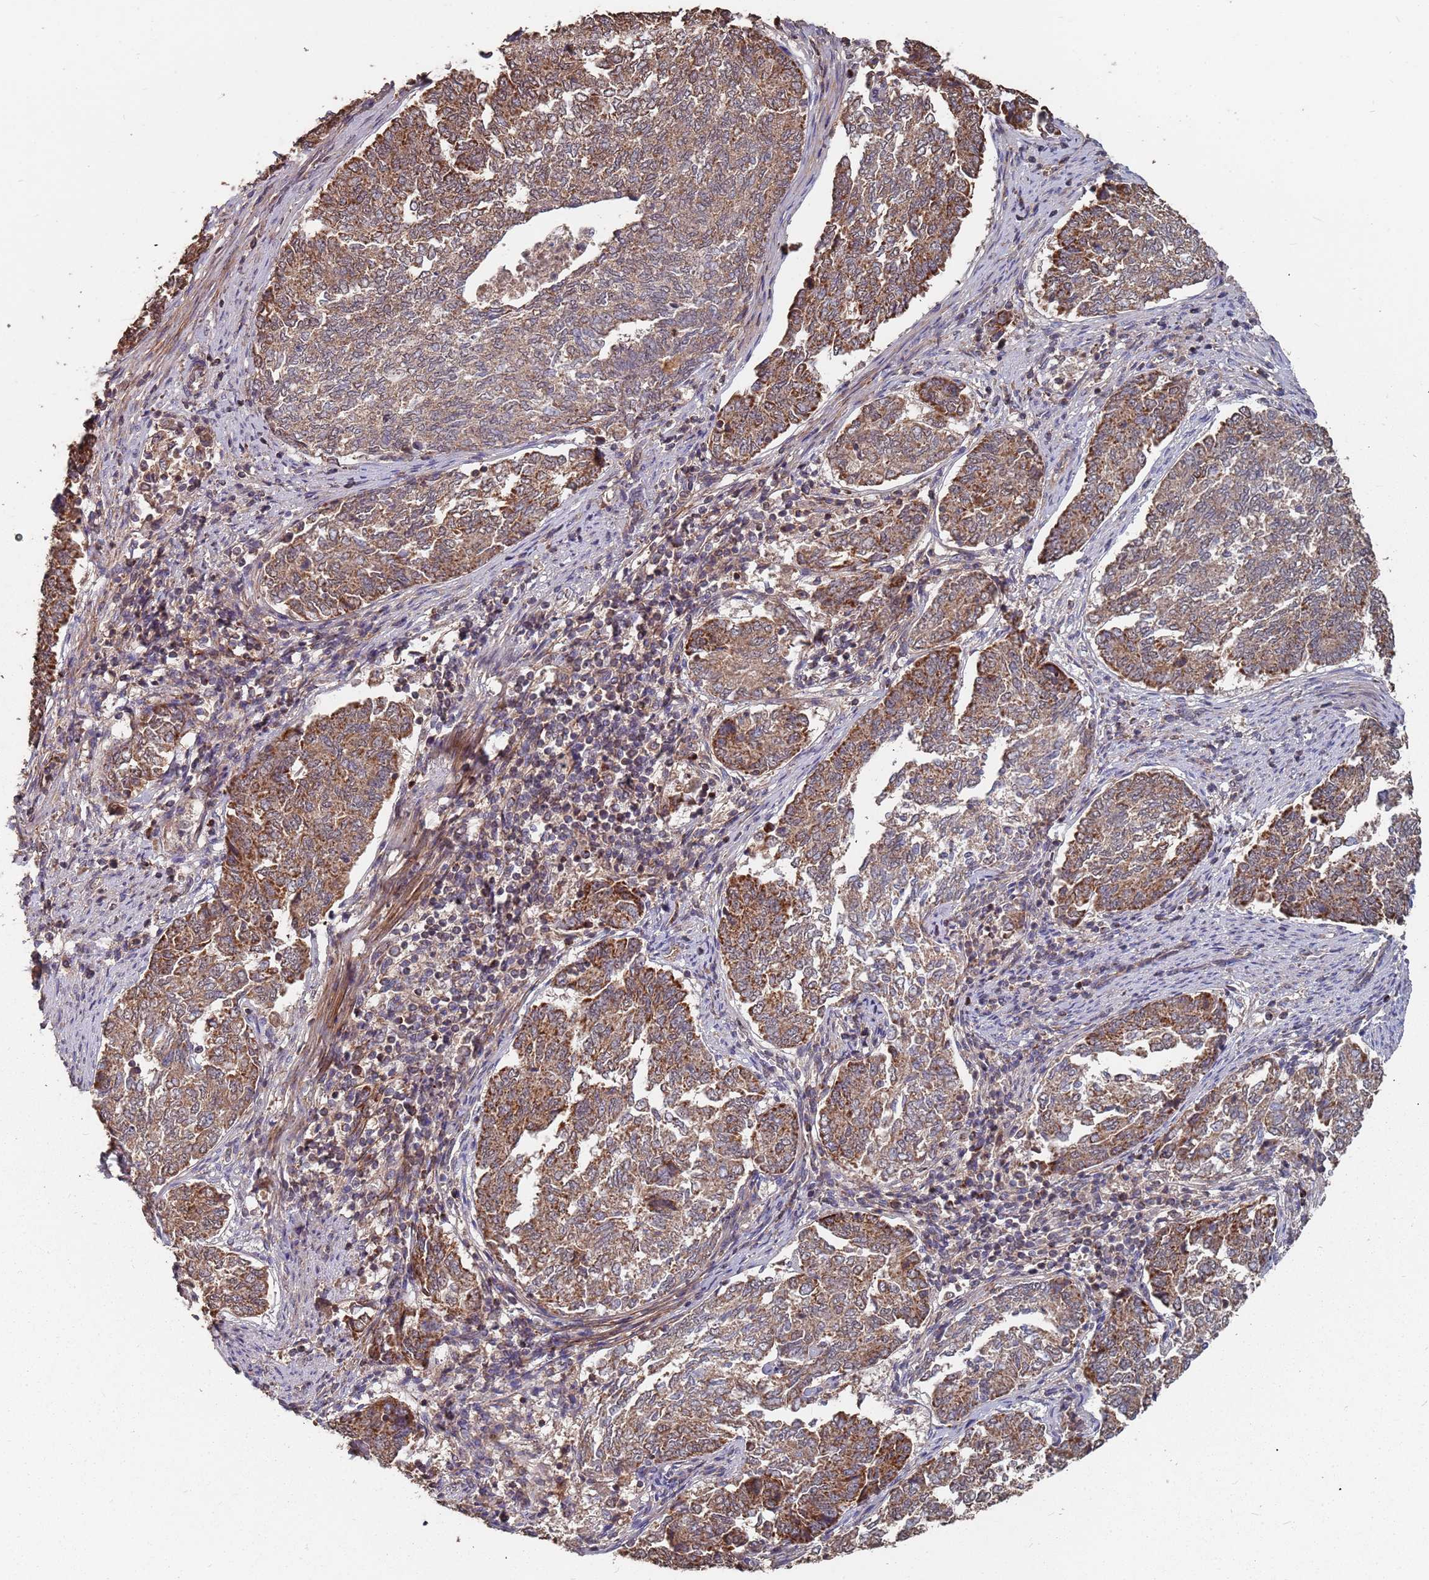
{"staining": {"intensity": "moderate", "quantity": ">75%", "location": "cytoplasmic/membranous"}, "tissue": "endometrial cancer", "cell_type": "Tumor cells", "image_type": "cancer", "snomed": [{"axis": "morphology", "description": "Adenocarcinoma, NOS"}, {"axis": "topography", "description": "Endometrium"}], "caption": "Approximately >75% of tumor cells in endometrial cancer (adenocarcinoma) demonstrate moderate cytoplasmic/membranous protein staining as visualized by brown immunohistochemical staining.", "gene": "PRORP", "patient": {"sex": "female", "age": 80}}